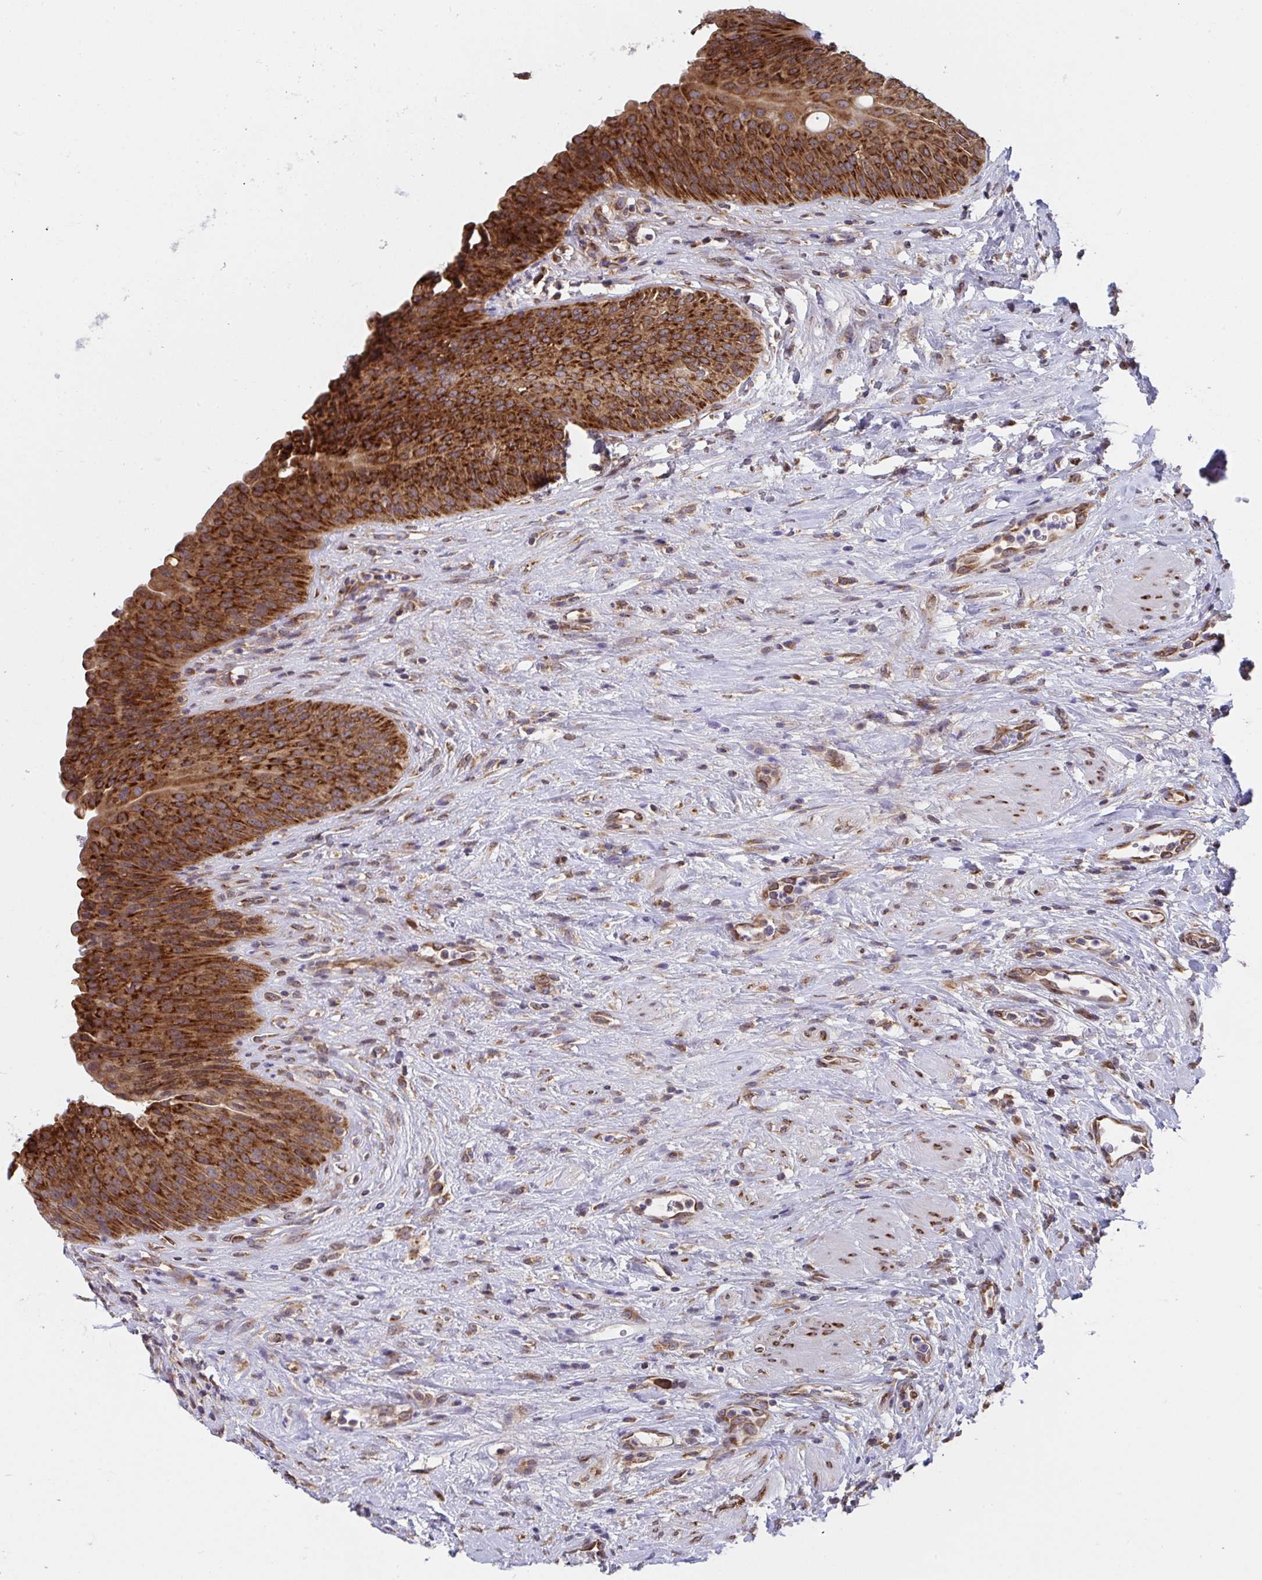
{"staining": {"intensity": "strong", "quantity": ">75%", "location": "cytoplasmic/membranous"}, "tissue": "urinary bladder", "cell_type": "Urothelial cells", "image_type": "normal", "snomed": [{"axis": "morphology", "description": "Normal tissue, NOS"}, {"axis": "topography", "description": "Urinary bladder"}], "caption": "Protein expression analysis of normal human urinary bladder reveals strong cytoplasmic/membranous staining in approximately >75% of urothelial cells.", "gene": "ATP5MJ", "patient": {"sex": "female", "age": 56}}